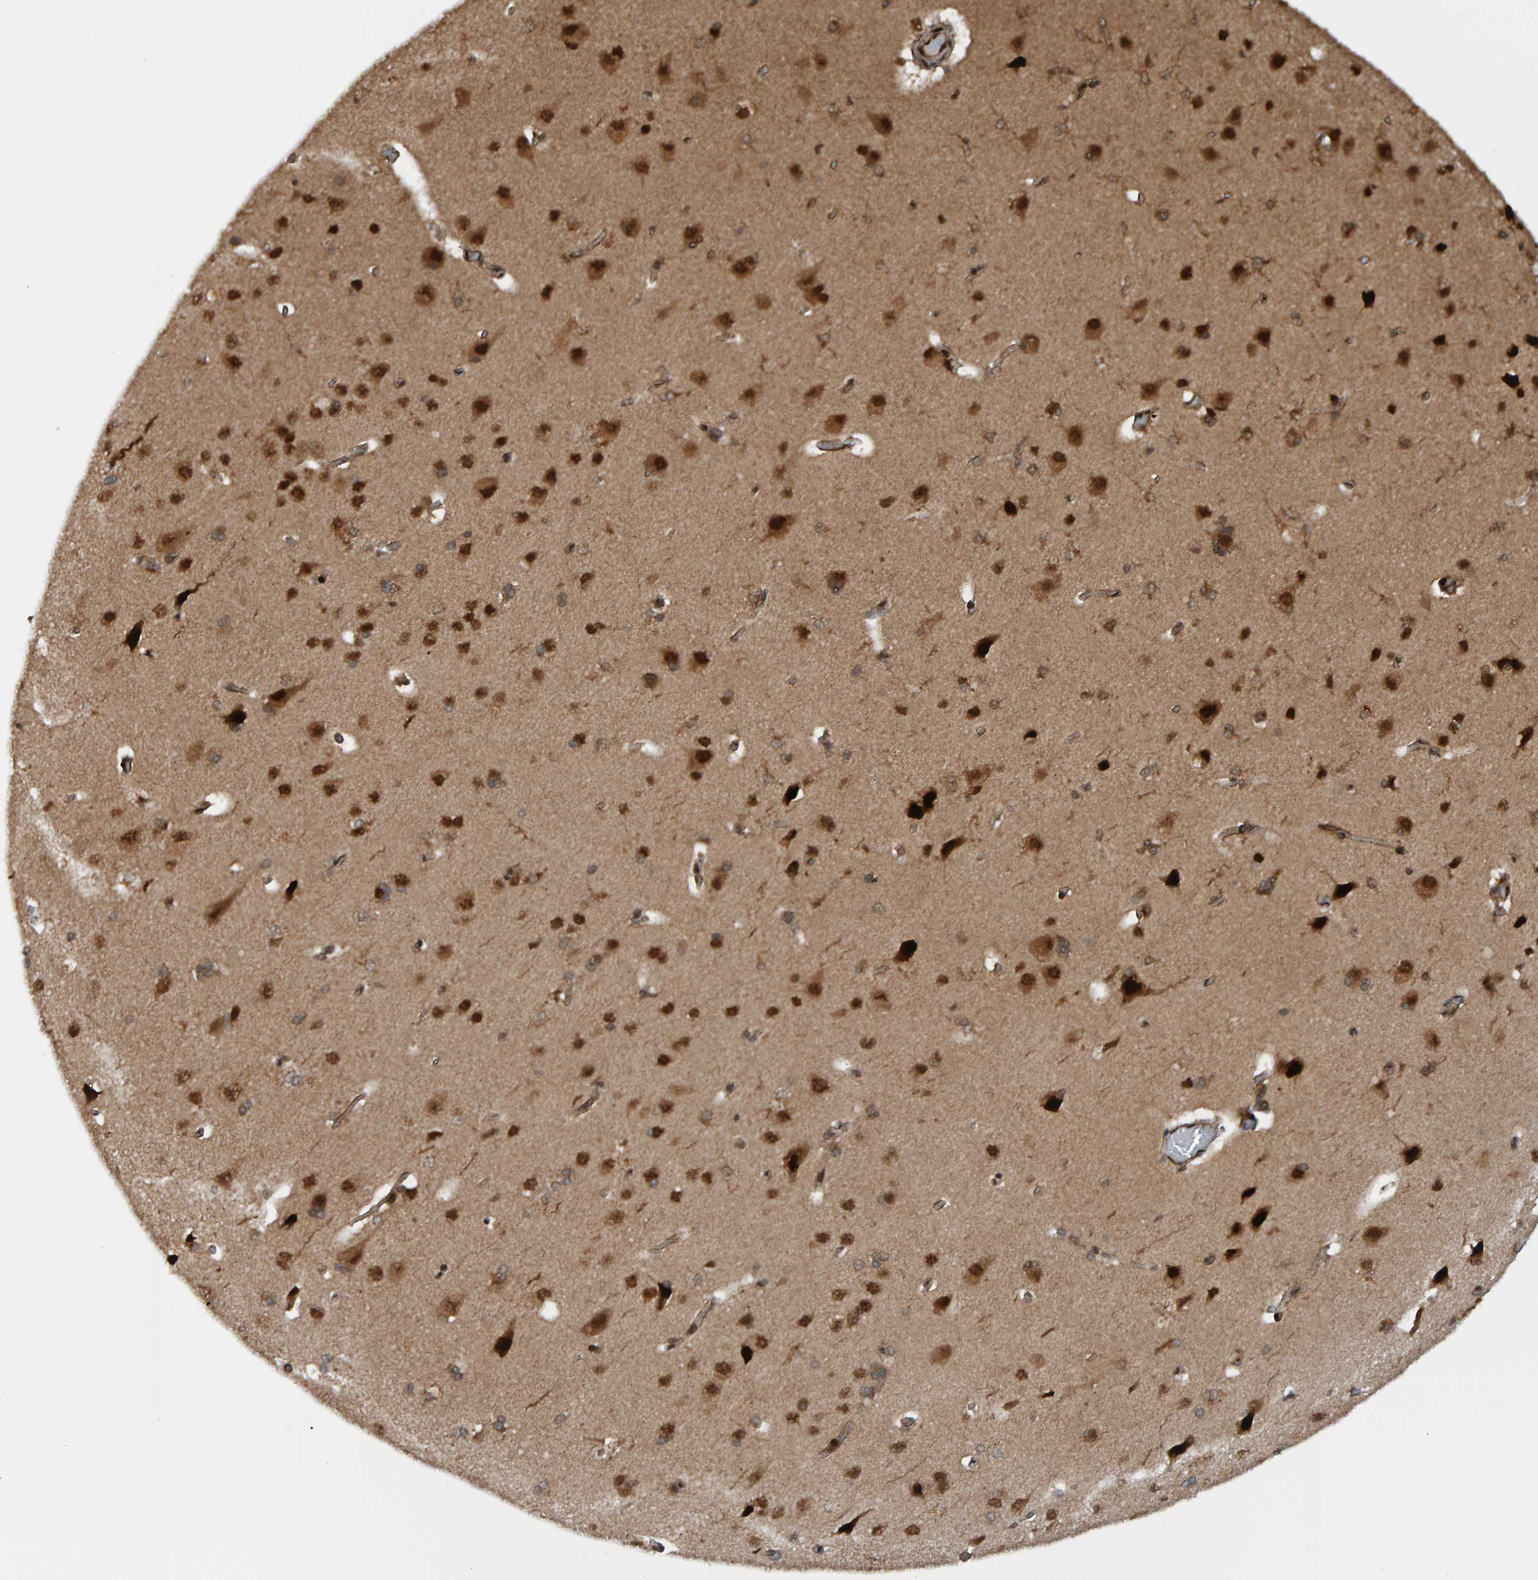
{"staining": {"intensity": "moderate", "quantity": ">75%", "location": "cytoplasmic/membranous"}, "tissue": "cerebral cortex", "cell_type": "Endothelial cells", "image_type": "normal", "snomed": [{"axis": "morphology", "description": "Normal tissue, NOS"}, {"axis": "topography", "description": "Cerebral cortex"}], "caption": "This is an image of IHC staining of normal cerebral cortex, which shows moderate positivity in the cytoplasmic/membranous of endothelial cells.", "gene": "ZNF366", "patient": {"sex": "male", "age": 62}}